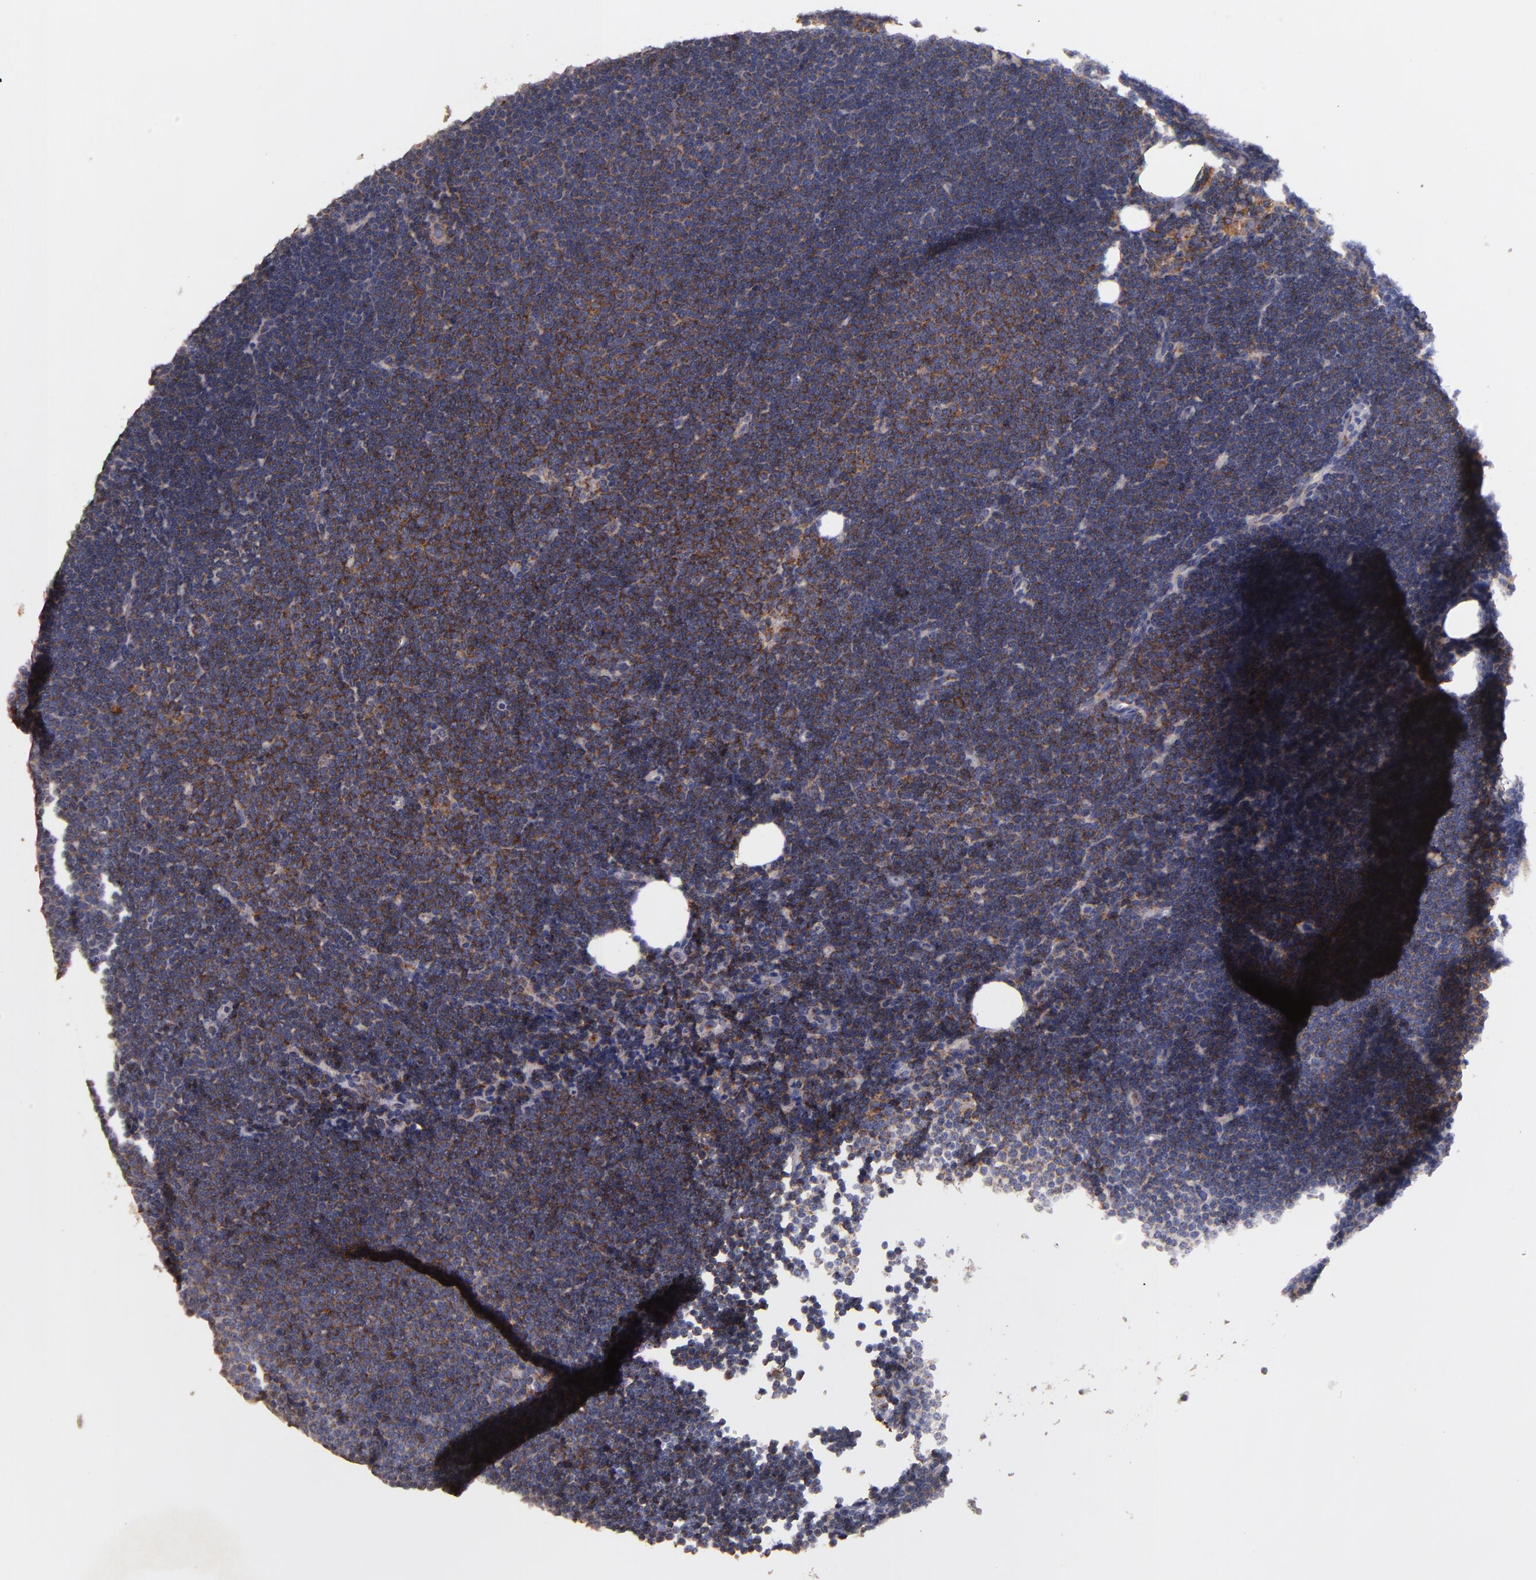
{"staining": {"intensity": "moderate", "quantity": "25%-75%", "location": "cytoplasmic/membranous"}, "tissue": "lymphoma", "cell_type": "Tumor cells", "image_type": "cancer", "snomed": [{"axis": "morphology", "description": "Malignant lymphoma, non-Hodgkin's type, Low grade"}, {"axis": "topography", "description": "Lymph node"}], "caption": "DAB (3,3'-diaminobenzidine) immunohistochemical staining of human malignant lymphoma, non-Hodgkin's type (low-grade) displays moderate cytoplasmic/membranous protein staining in about 25%-75% of tumor cells.", "gene": "CLTA", "patient": {"sex": "female", "age": 73}}